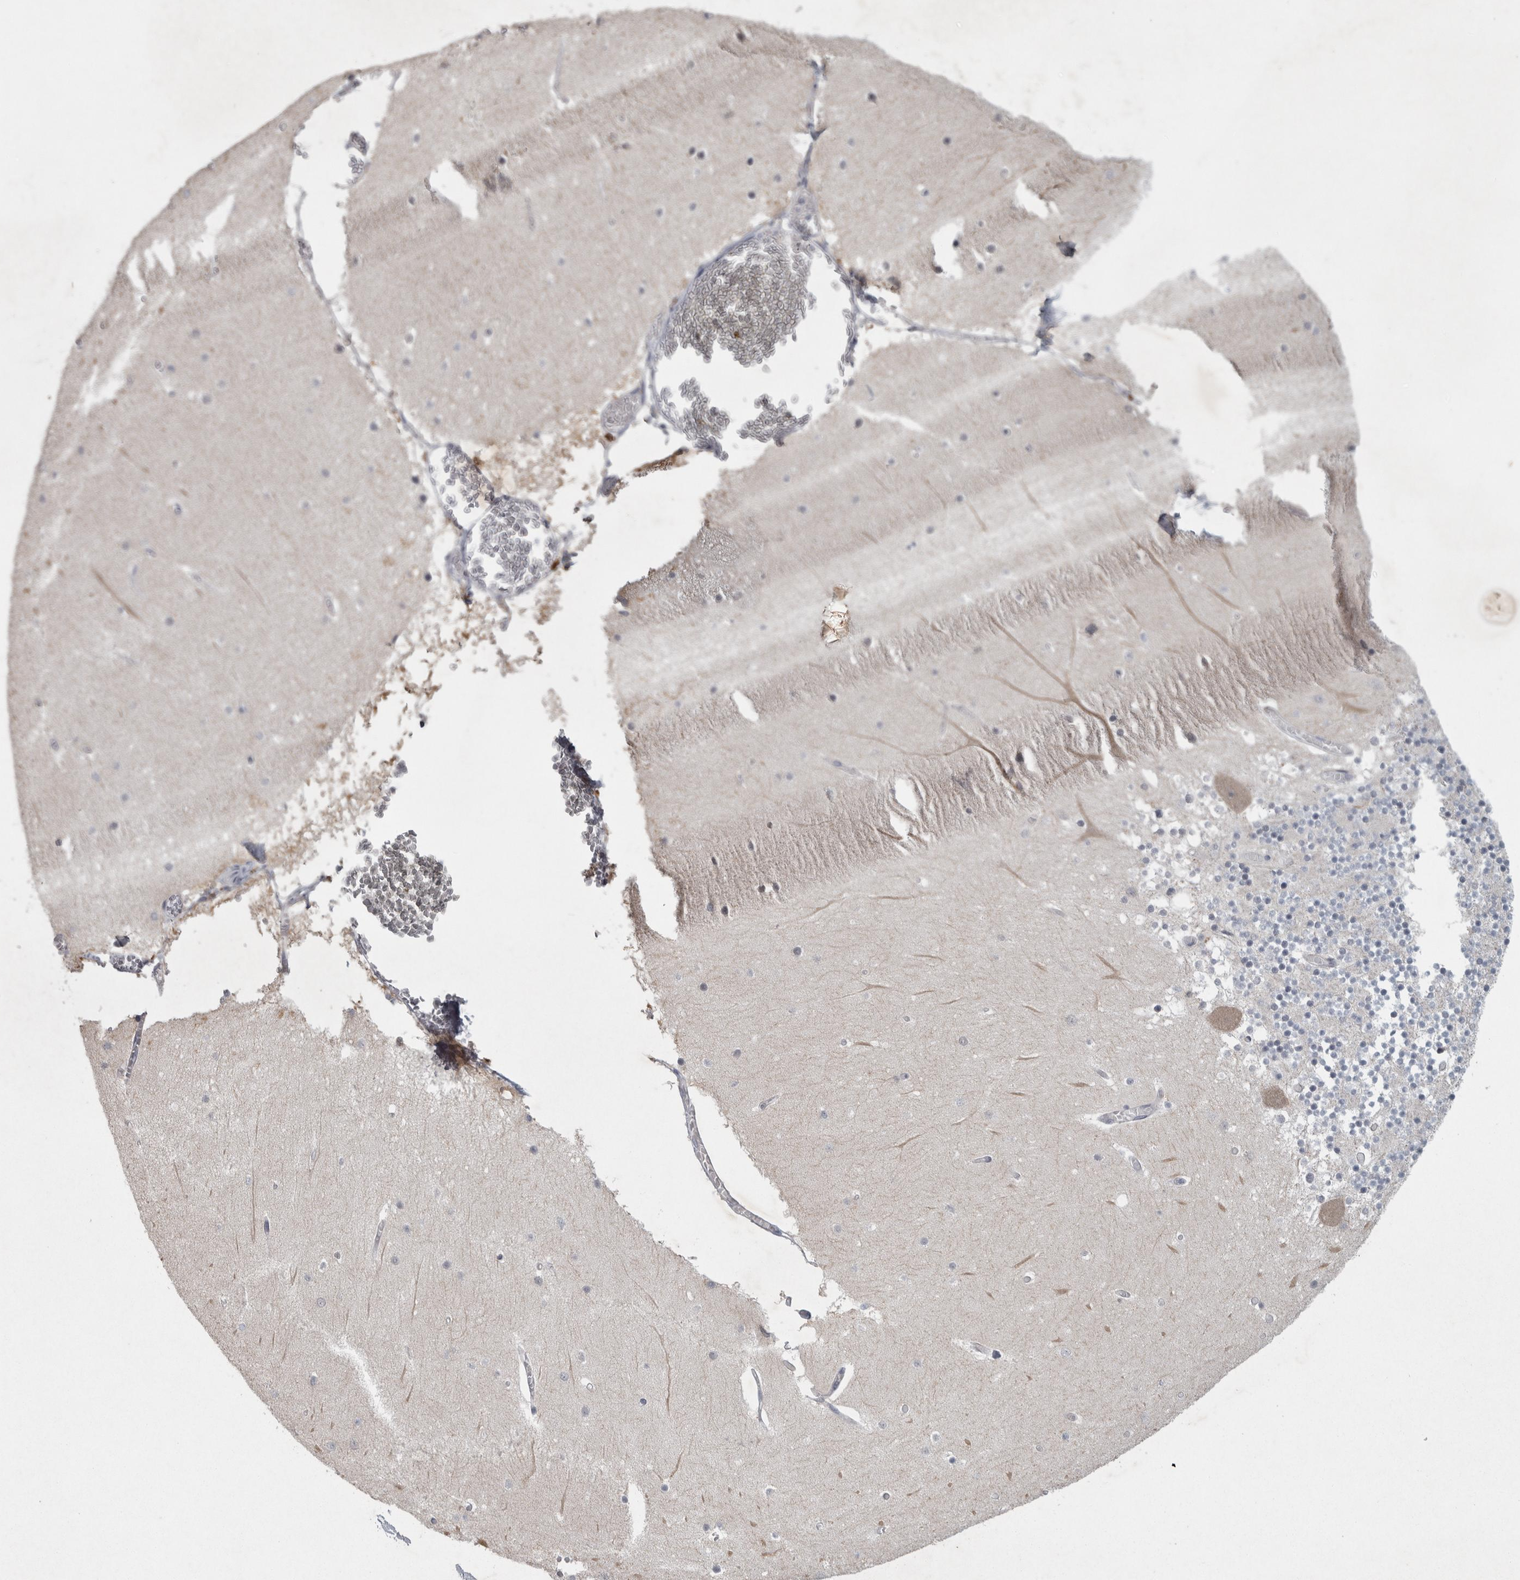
{"staining": {"intensity": "negative", "quantity": "none", "location": "none"}, "tissue": "cerebellum", "cell_type": "Cells in granular layer", "image_type": "normal", "snomed": [{"axis": "morphology", "description": "Normal tissue, NOS"}, {"axis": "topography", "description": "Cerebellum"}], "caption": "The IHC histopathology image has no significant positivity in cells in granular layer of cerebellum. (Stains: DAB (3,3'-diaminobenzidine) IHC with hematoxylin counter stain, Microscopy: brightfield microscopy at high magnification).", "gene": "ENPP7", "patient": {"sex": "female", "age": 28}}